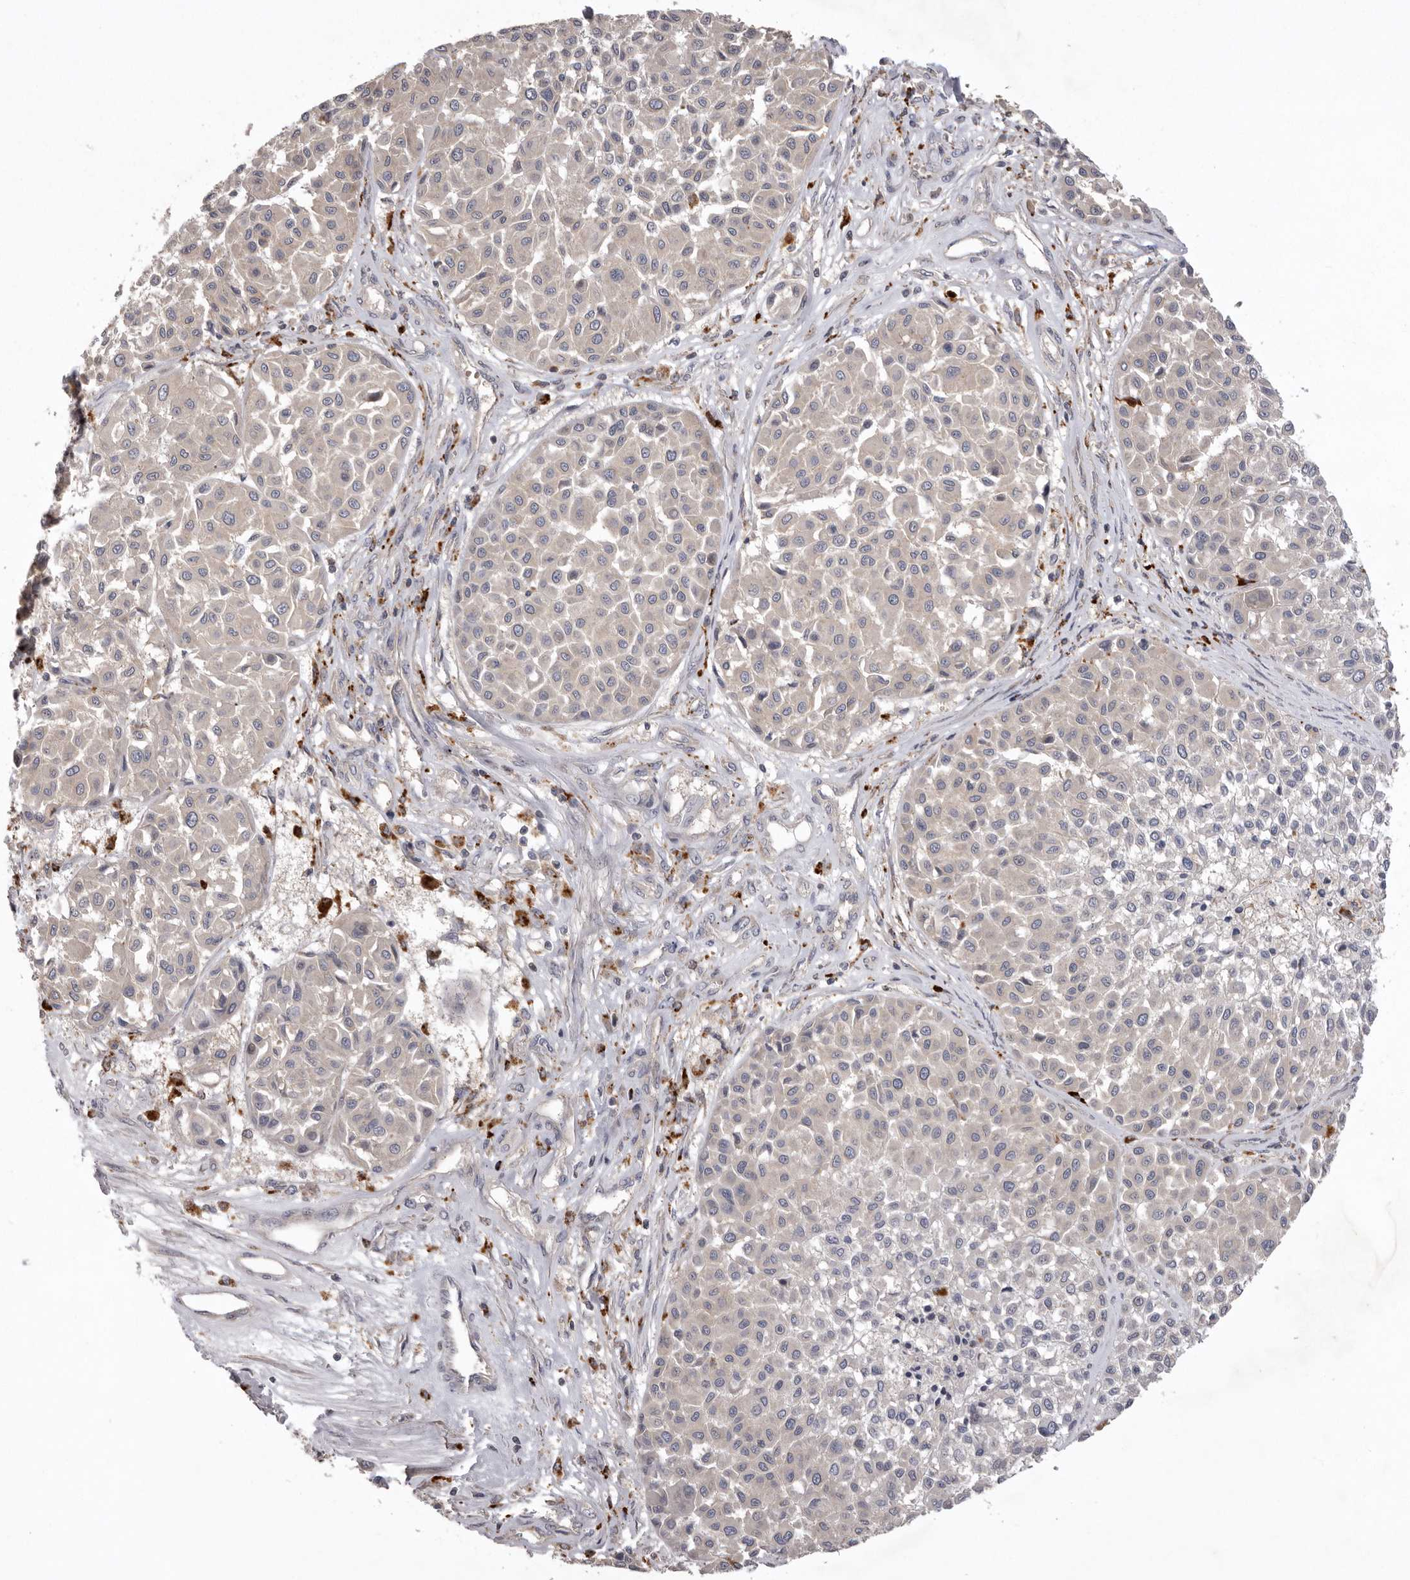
{"staining": {"intensity": "negative", "quantity": "none", "location": "none"}, "tissue": "melanoma", "cell_type": "Tumor cells", "image_type": "cancer", "snomed": [{"axis": "morphology", "description": "Malignant melanoma, Metastatic site"}, {"axis": "topography", "description": "Soft tissue"}], "caption": "Immunohistochemical staining of melanoma demonstrates no significant staining in tumor cells.", "gene": "WDR47", "patient": {"sex": "male", "age": 41}}